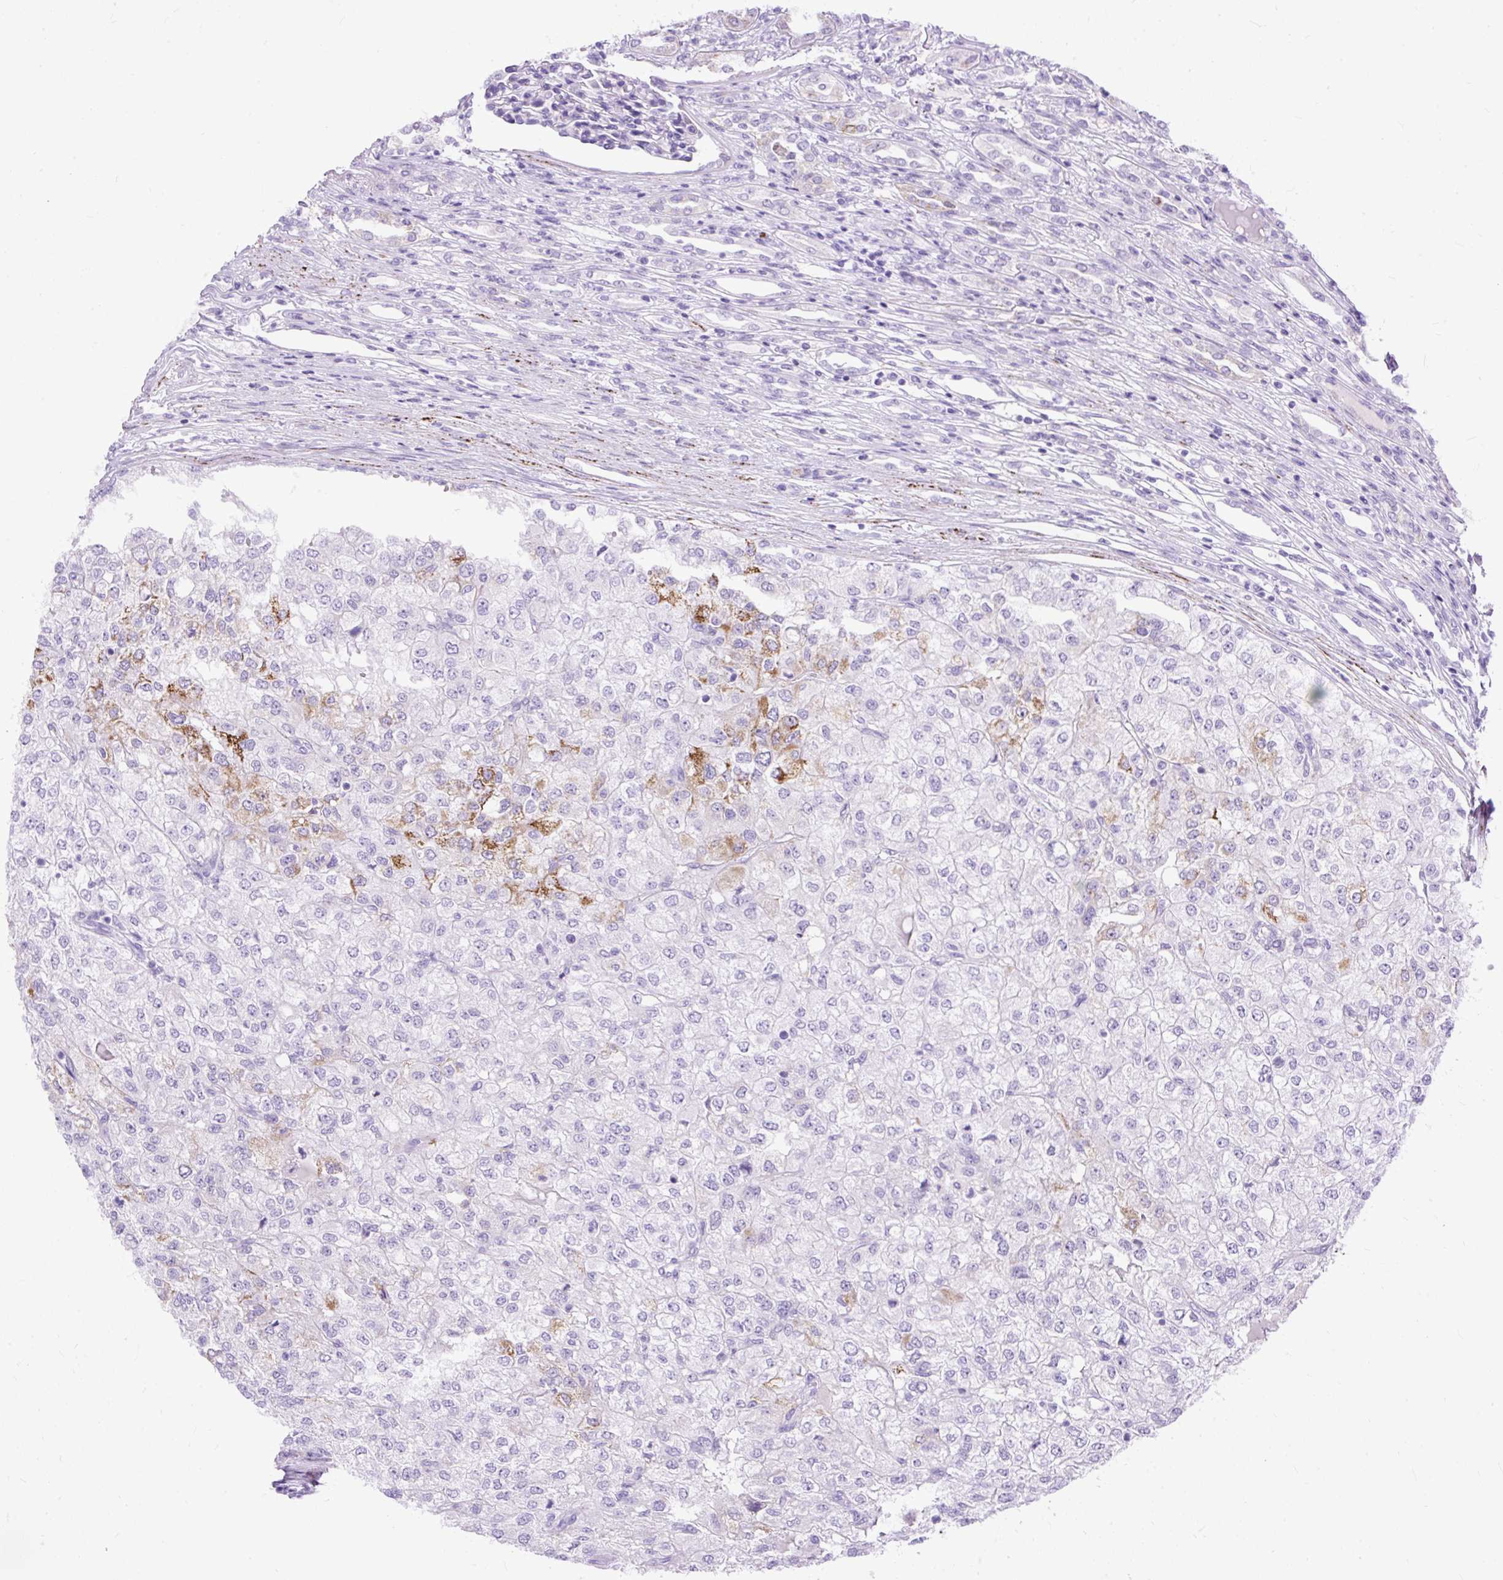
{"staining": {"intensity": "moderate", "quantity": "<25%", "location": "cytoplasmic/membranous"}, "tissue": "renal cancer", "cell_type": "Tumor cells", "image_type": "cancer", "snomed": [{"axis": "morphology", "description": "Adenocarcinoma, NOS"}, {"axis": "topography", "description": "Kidney"}], "caption": "Immunohistochemical staining of human renal cancer exhibits low levels of moderate cytoplasmic/membranous protein expression in approximately <25% of tumor cells. Immunohistochemistry (ihc) stains the protein in brown and the nuclei are stained blue.", "gene": "ZNF256", "patient": {"sex": "female", "age": 54}}